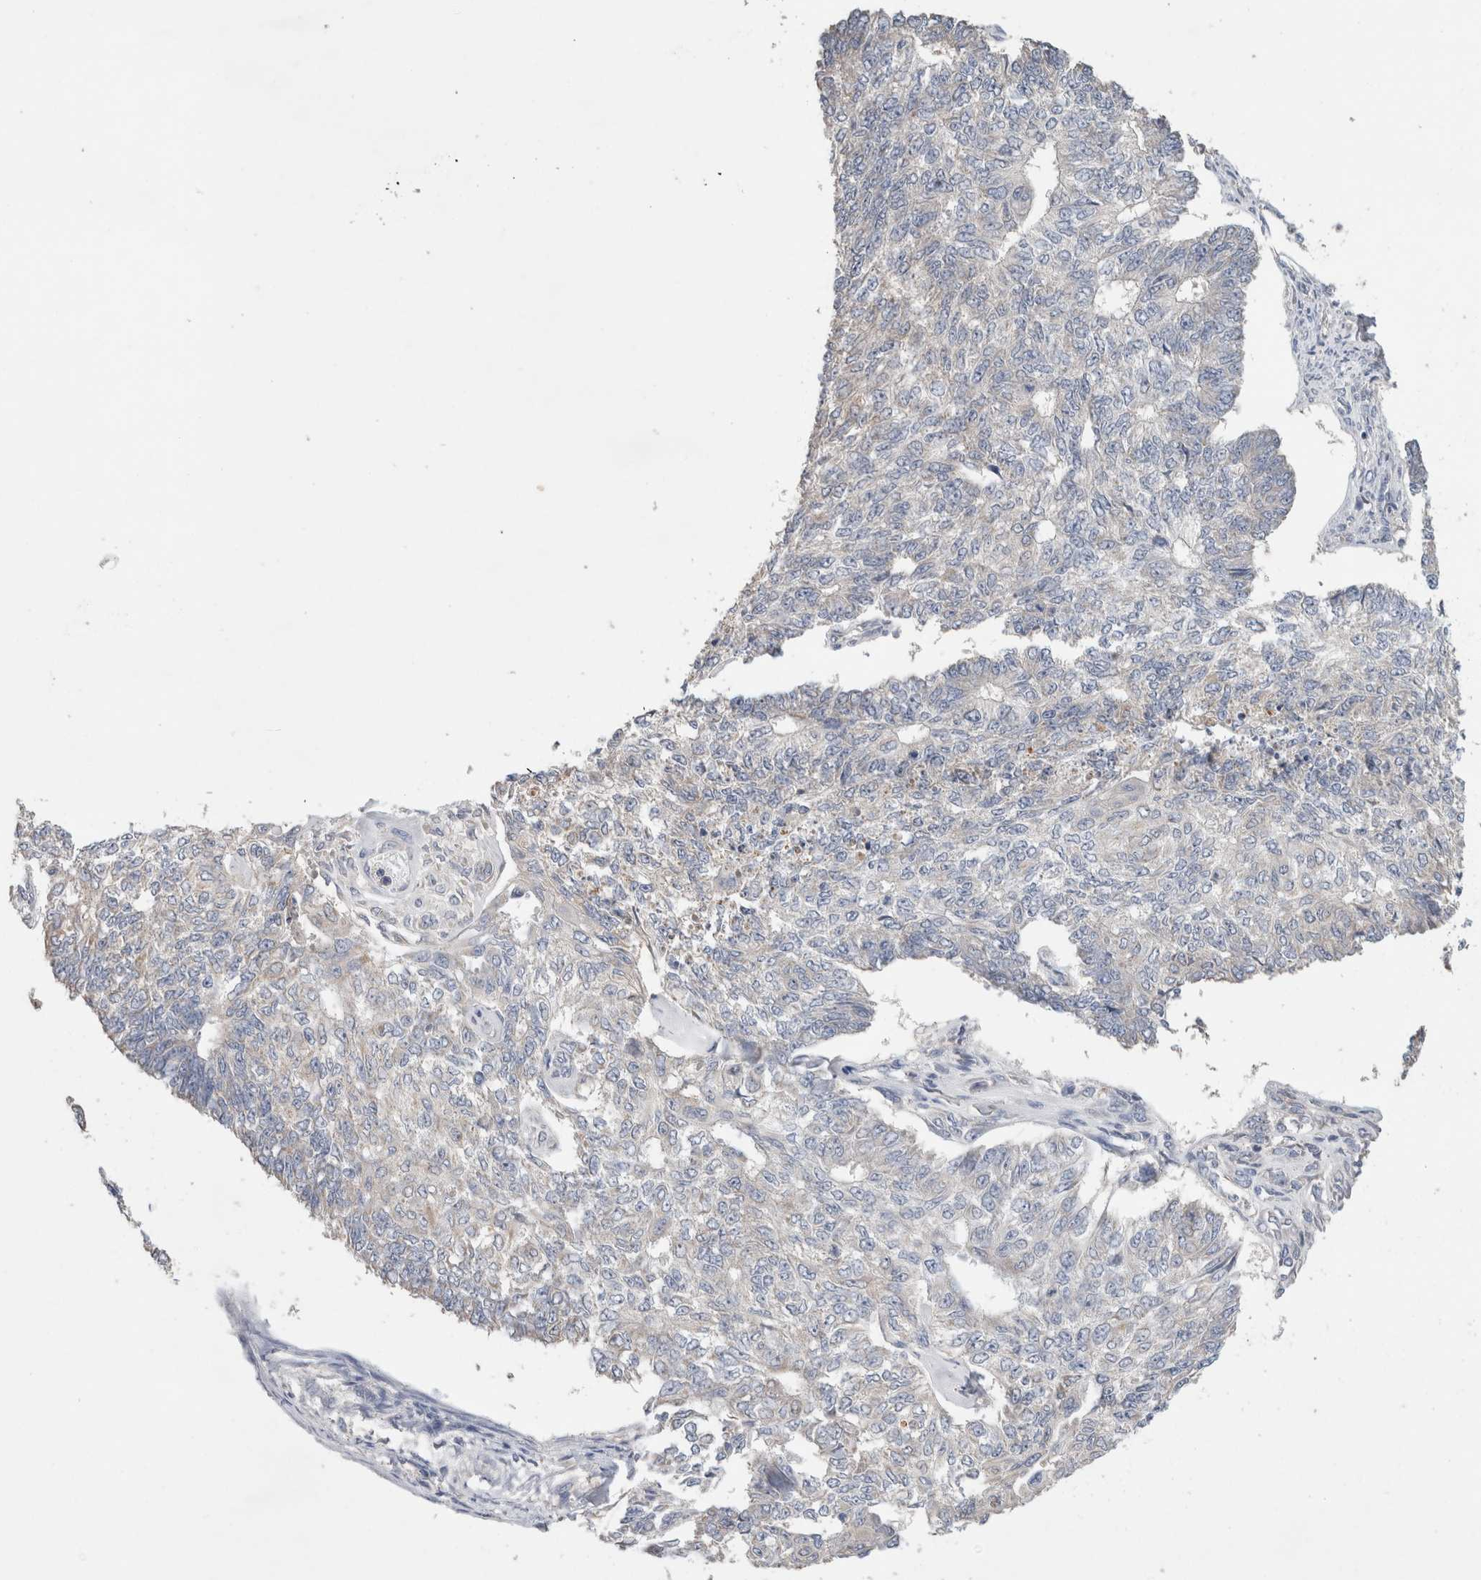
{"staining": {"intensity": "negative", "quantity": "none", "location": "none"}, "tissue": "endometrial cancer", "cell_type": "Tumor cells", "image_type": "cancer", "snomed": [{"axis": "morphology", "description": "Adenocarcinoma, NOS"}, {"axis": "topography", "description": "Endometrium"}], "caption": "Adenocarcinoma (endometrial) stained for a protein using IHC displays no positivity tumor cells.", "gene": "IARS2", "patient": {"sex": "female", "age": 32}}